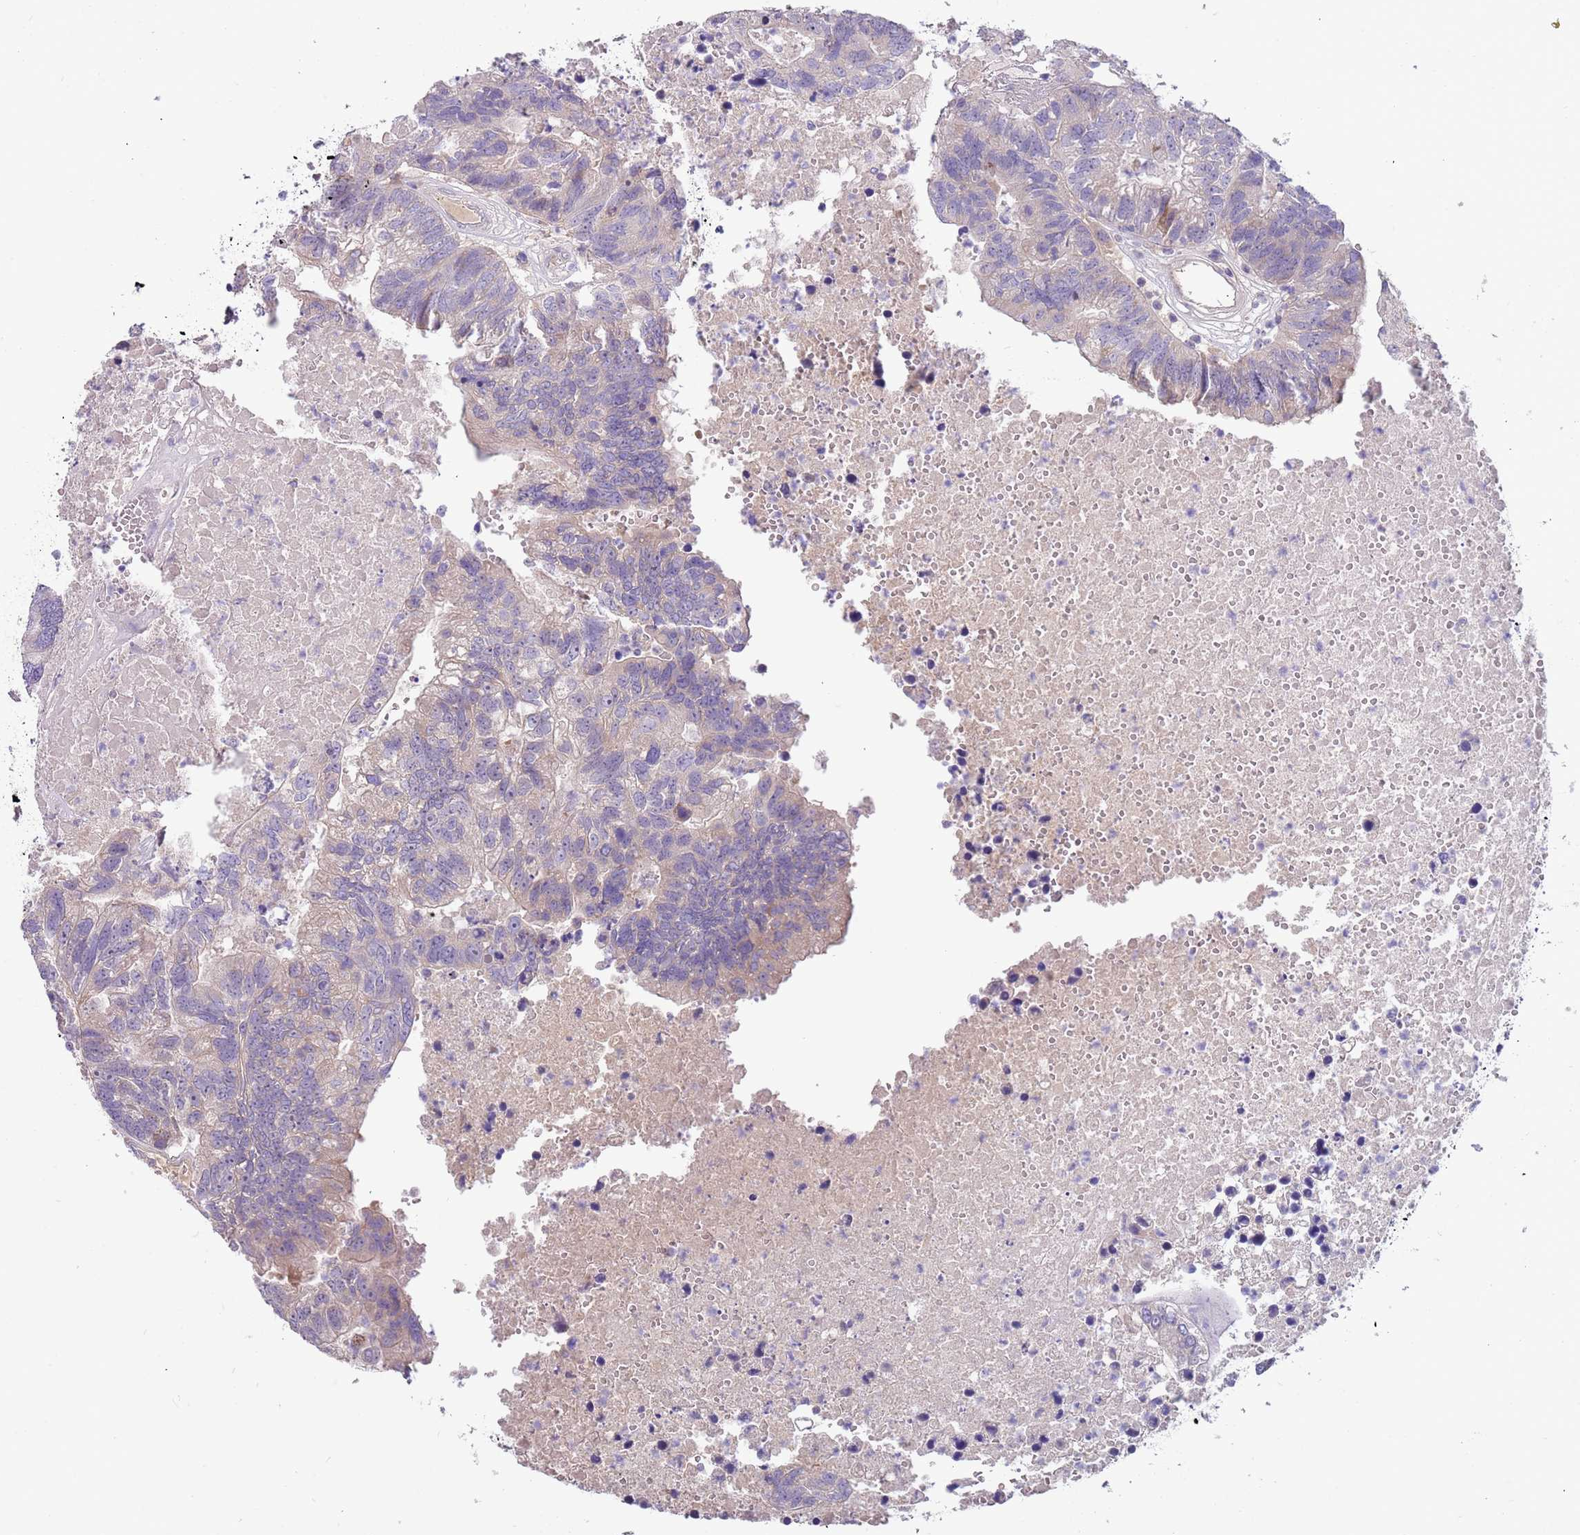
{"staining": {"intensity": "weak", "quantity": "<25%", "location": "cytoplasmic/membranous"}, "tissue": "colorectal cancer", "cell_type": "Tumor cells", "image_type": "cancer", "snomed": [{"axis": "morphology", "description": "Adenocarcinoma, NOS"}, {"axis": "topography", "description": "Colon"}], "caption": "A micrograph of human colorectal cancer is negative for staining in tumor cells.", "gene": "CABYR", "patient": {"sex": "female", "age": 48}}